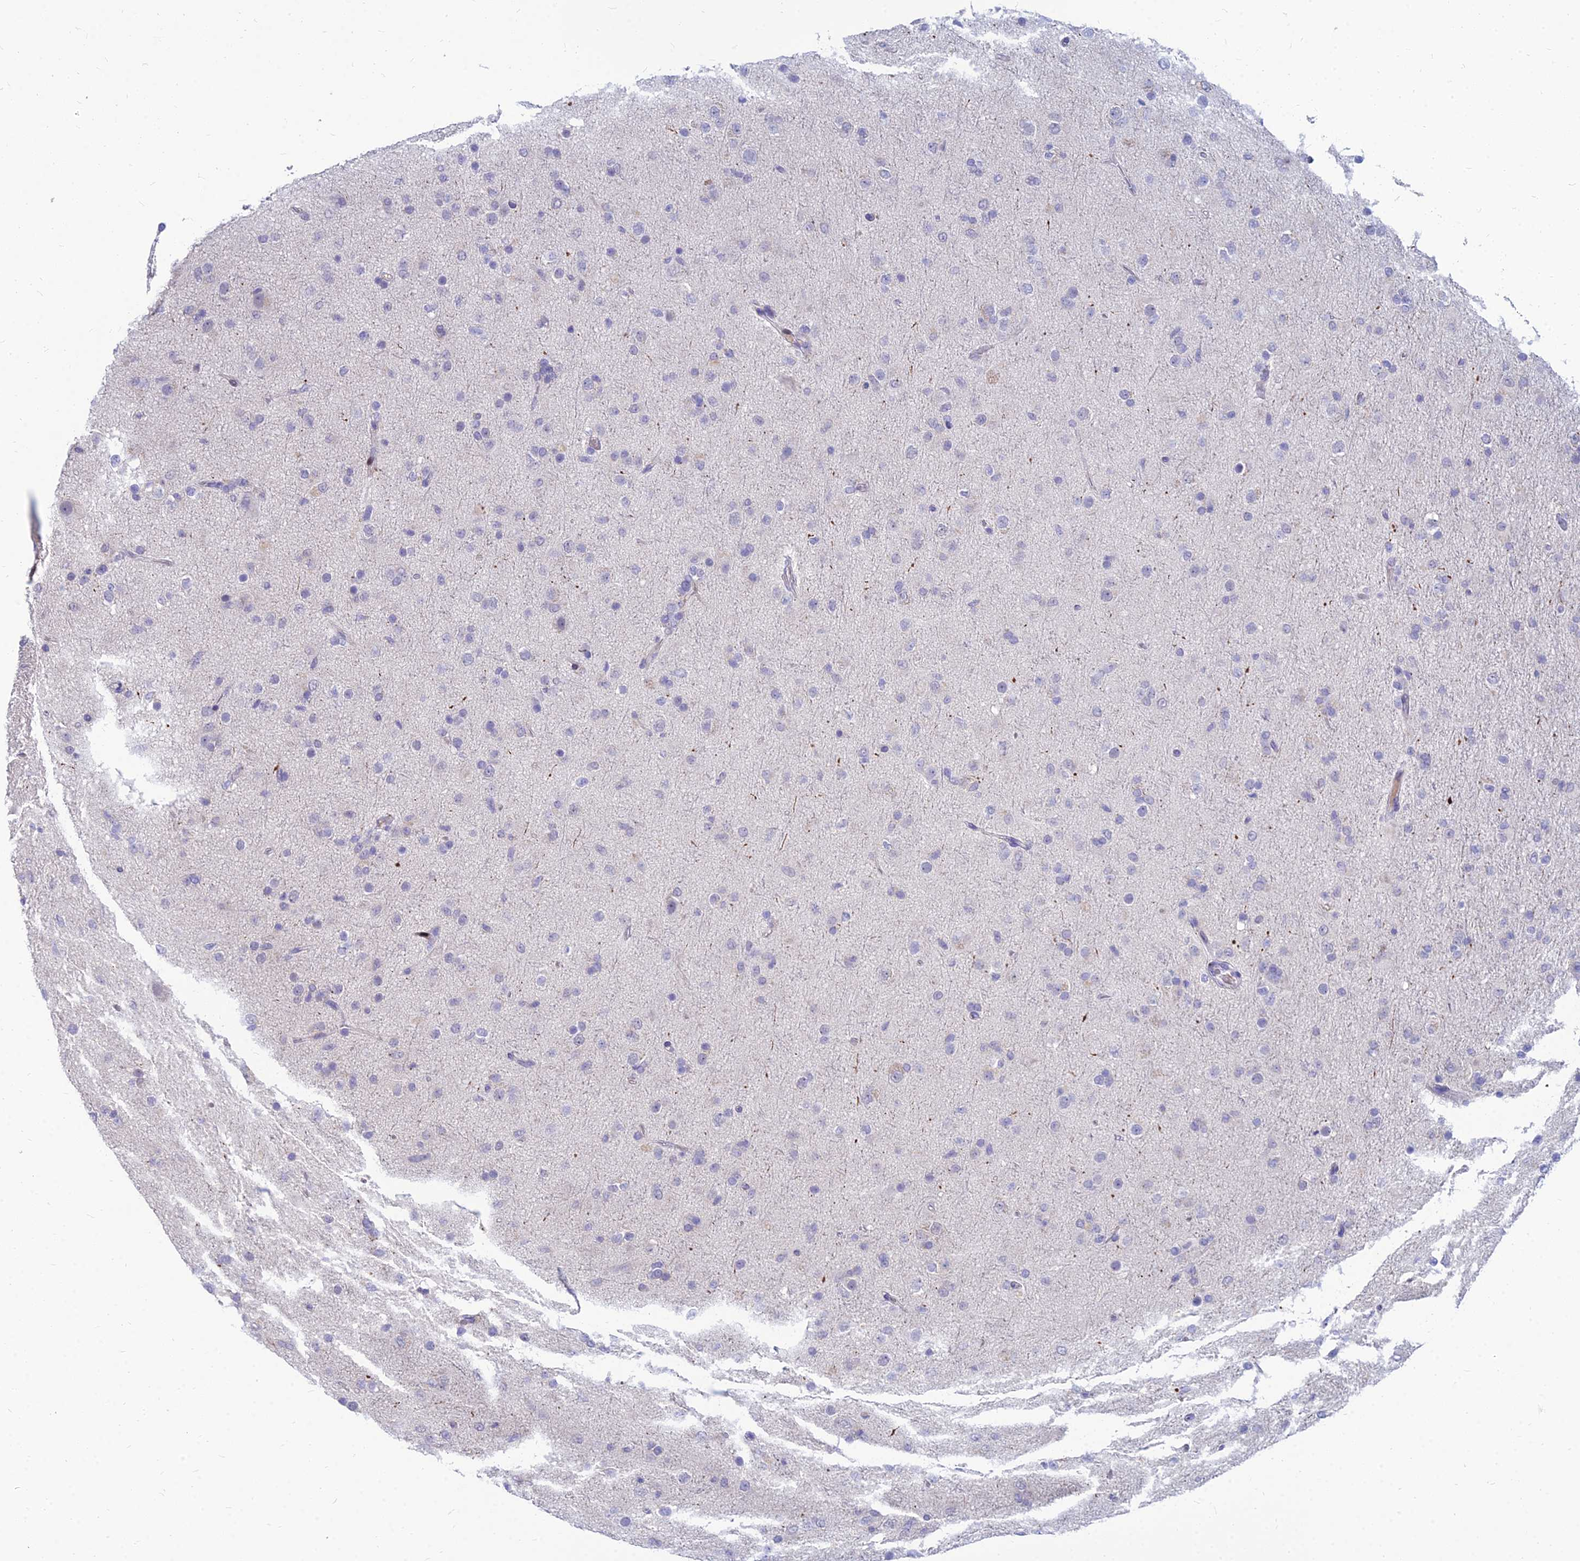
{"staining": {"intensity": "negative", "quantity": "none", "location": "none"}, "tissue": "glioma", "cell_type": "Tumor cells", "image_type": "cancer", "snomed": [{"axis": "morphology", "description": "Glioma, malignant, Low grade"}, {"axis": "topography", "description": "Brain"}], "caption": "Tumor cells show no significant protein expression in glioma.", "gene": "GOLGA6D", "patient": {"sex": "male", "age": 65}}